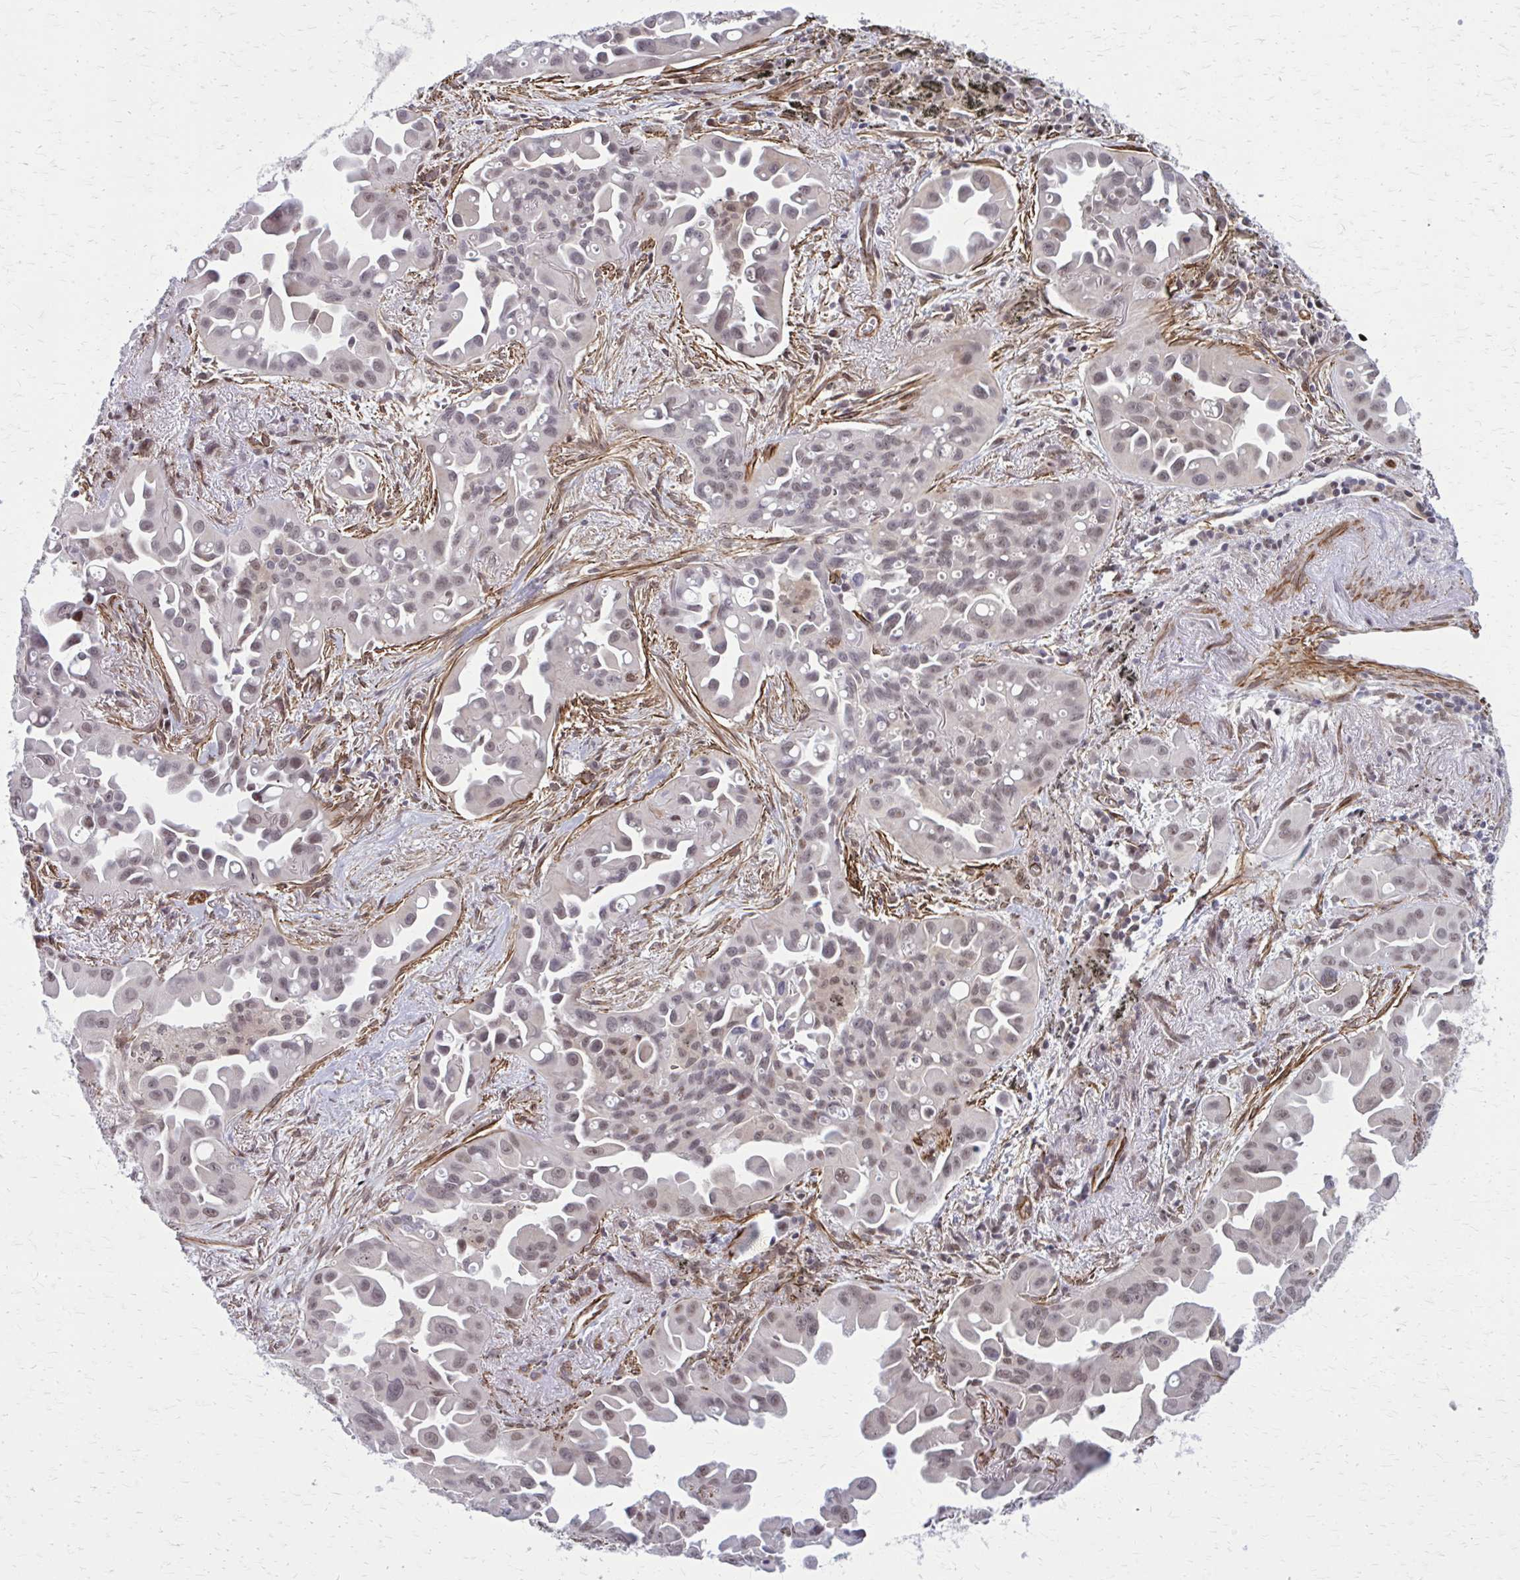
{"staining": {"intensity": "weak", "quantity": "25%-75%", "location": "nuclear"}, "tissue": "lung cancer", "cell_type": "Tumor cells", "image_type": "cancer", "snomed": [{"axis": "morphology", "description": "Adenocarcinoma, NOS"}, {"axis": "topography", "description": "Lung"}], "caption": "Tumor cells reveal weak nuclear expression in approximately 25%-75% of cells in lung adenocarcinoma. Ihc stains the protein in brown and the nuclei are stained blue.", "gene": "NRBF2", "patient": {"sex": "male", "age": 68}}